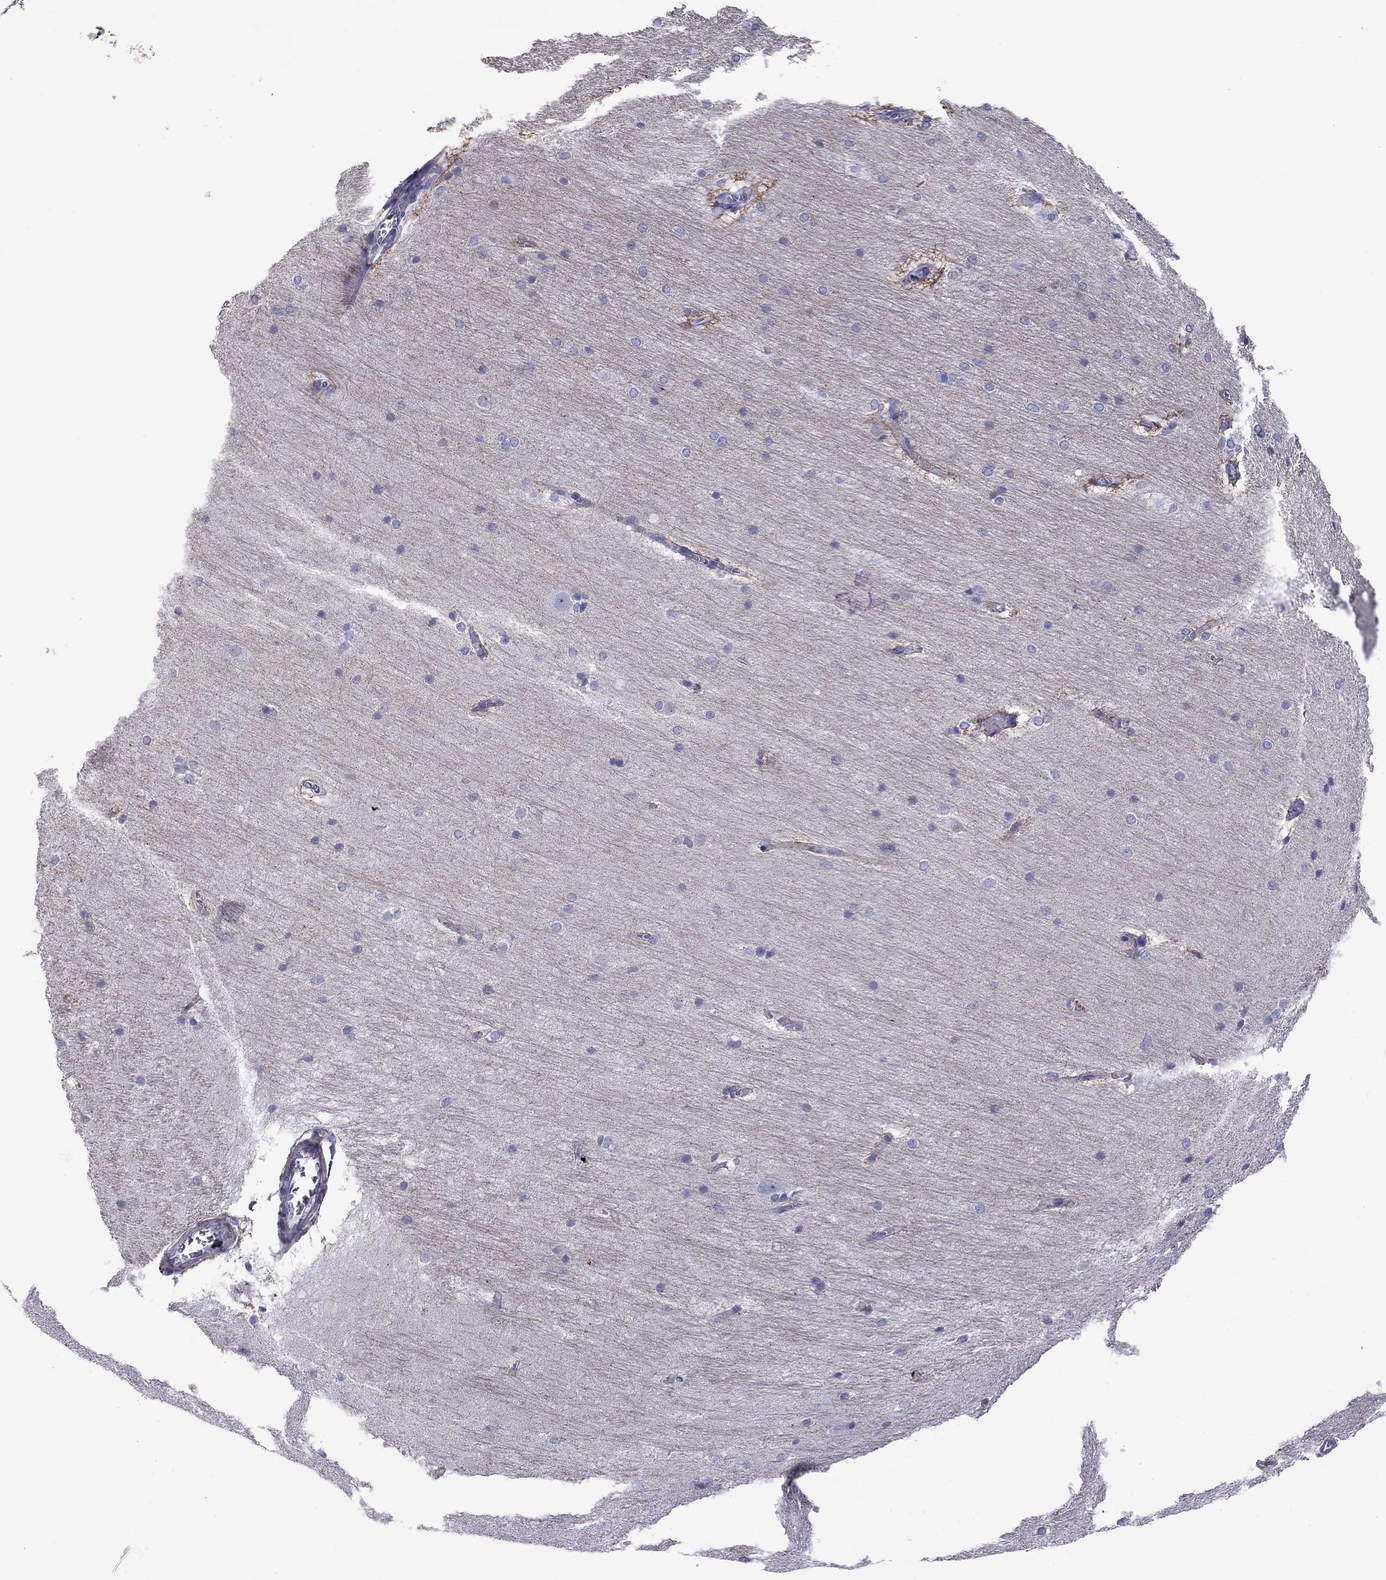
{"staining": {"intensity": "negative", "quantity": "none", "location": "none"}, "tissue": "hippocampus", "cell_type": "Glial cells", "image_type": "normal", "snomed": [{"axis": "morphology", "description": "Normal tissue, NOS"}, {"axis": "topography", "description": "Cerebral cortex"}, {"axis": "topography", "description": "Hippocampus"}], "caption": "Histopathology image shows no protein expression in glial cells of benign hippocampus. Nuclei are stained in blue.", "gene": "KIAA2012", "patient": {"sex": "female", "age": 19}}